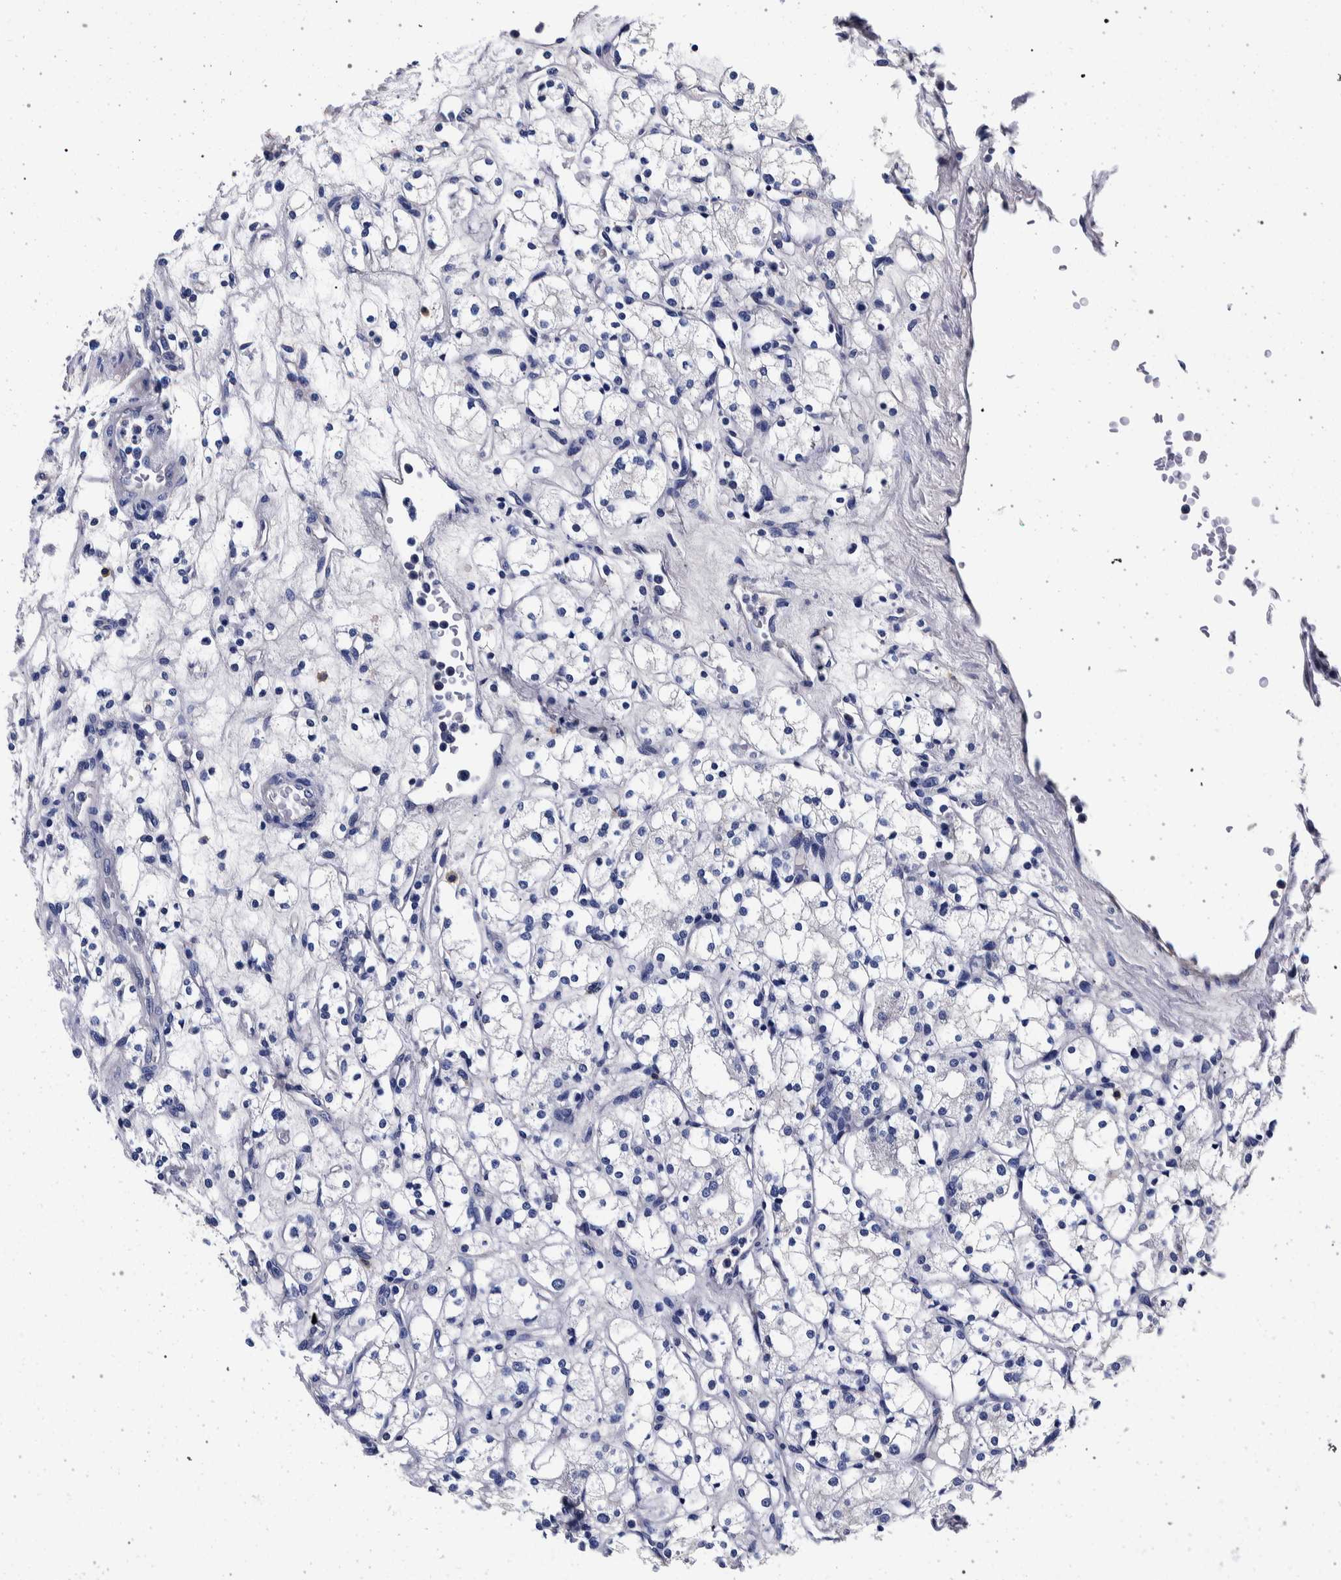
{"staining": {"intensity": "negative", "quantity": "none", "location": "none"}, "tissue": "renal cancer", "cell_type": "Tumor cells", "image_type": "cancer", "snomed": [{"axis": "morphology", "description": "Adenocarcinoma, NOS"}, {"axis": "topography", "description": "Kidney"}], "caption": "Adenocarcinoma (renal) was stained to show a protein in brown. There is no significant expression in tumor cells.", "gene": "NIBAN2", "patient": {"sex": "male", "age": 77}}